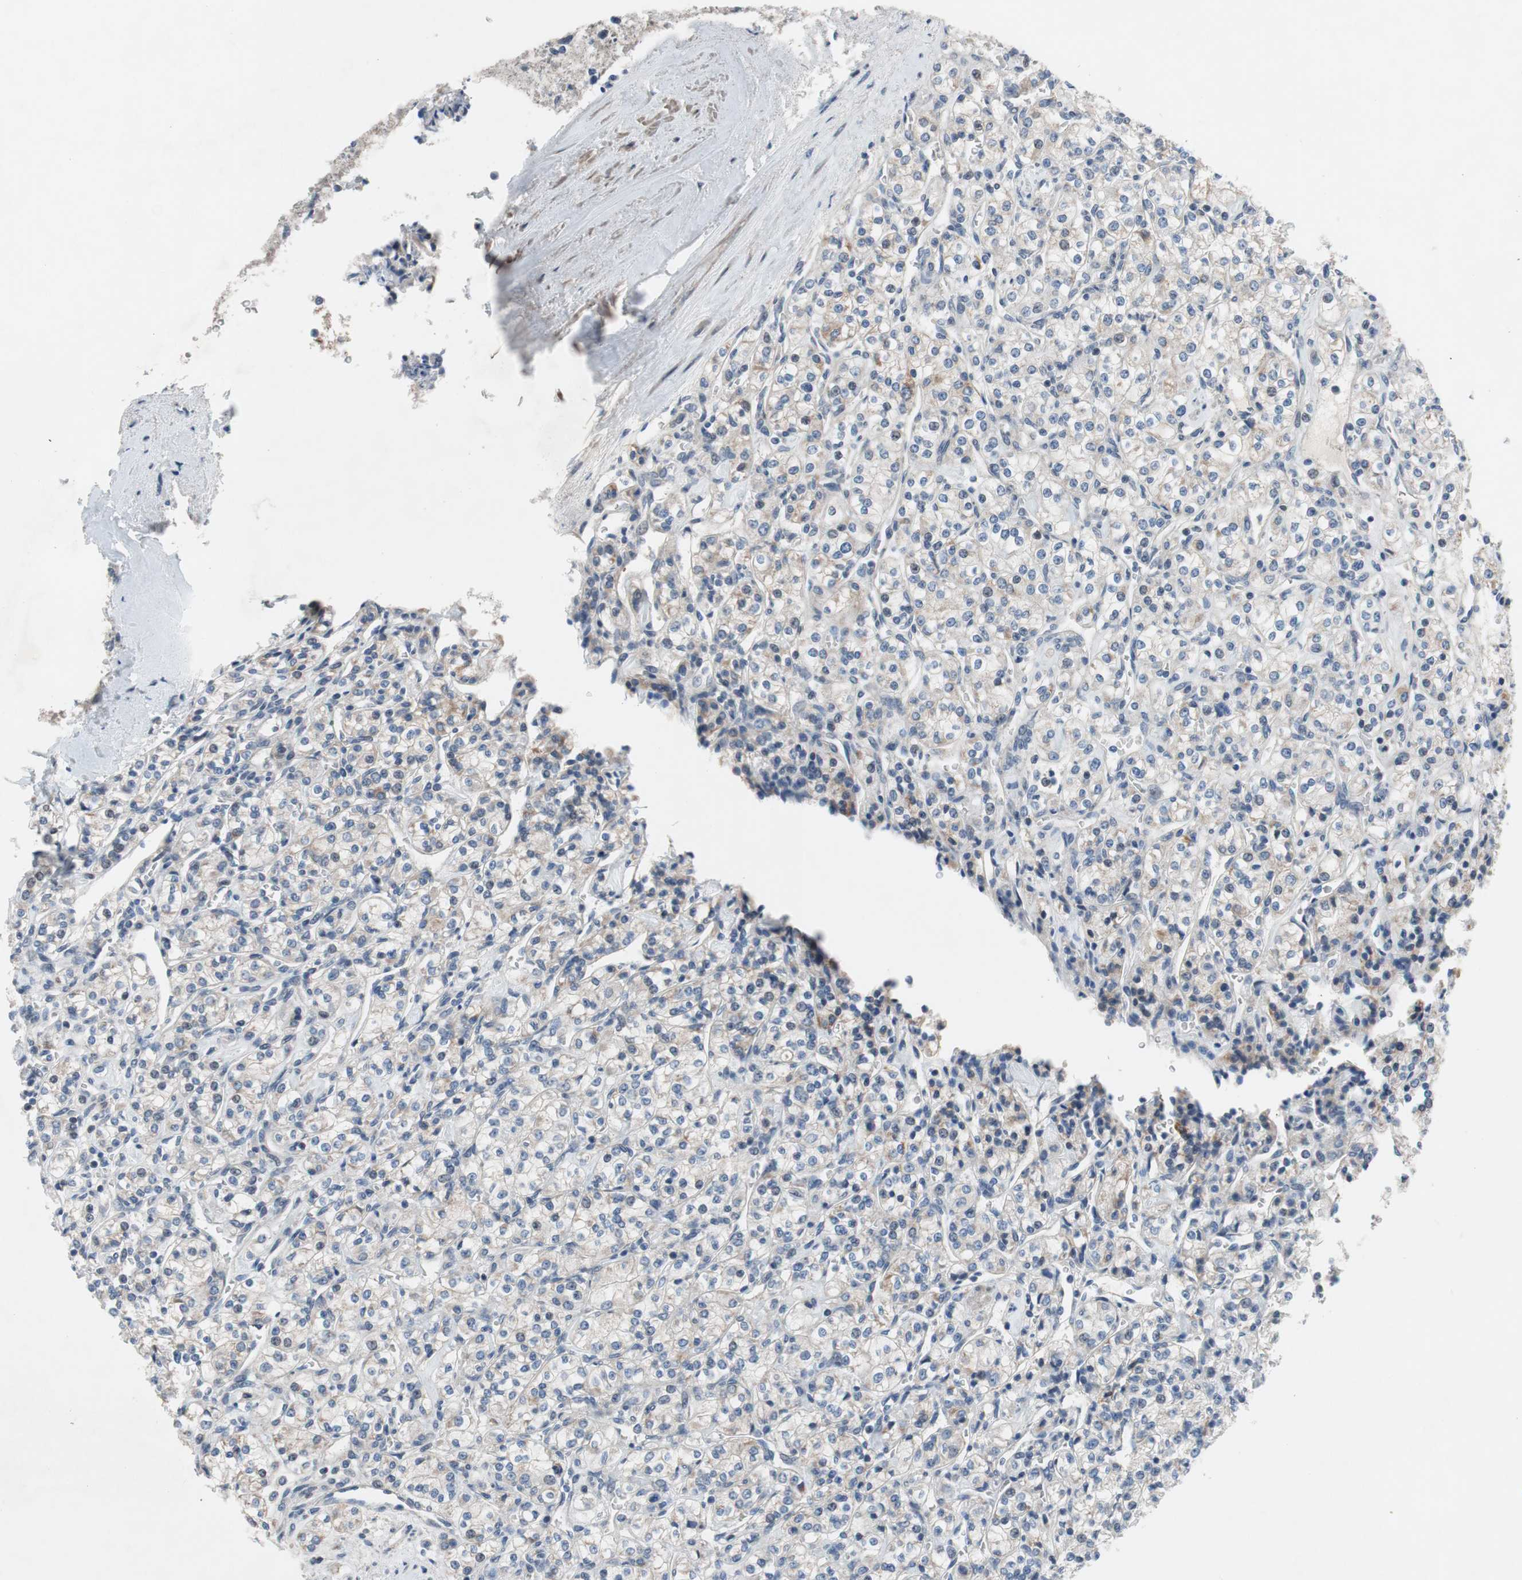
{"staining": {"intensity": "negative", "quantity": "none", "location": "none"}, "tissue": "renal cancer", "cell_type": "Tumor cells", "image_type": "cancer", "snomed": [{"axis": "morphology", "description": "Adenocarcinoma, NOS"}, {"axis": "topography", "description": "Kidney"}], "caption": "Renal cancer was stained to show a protein in brown. There is no significant expression in tumor cells.", "gene": "TACR3", "patient": {"sex": "male", "age": 77}}